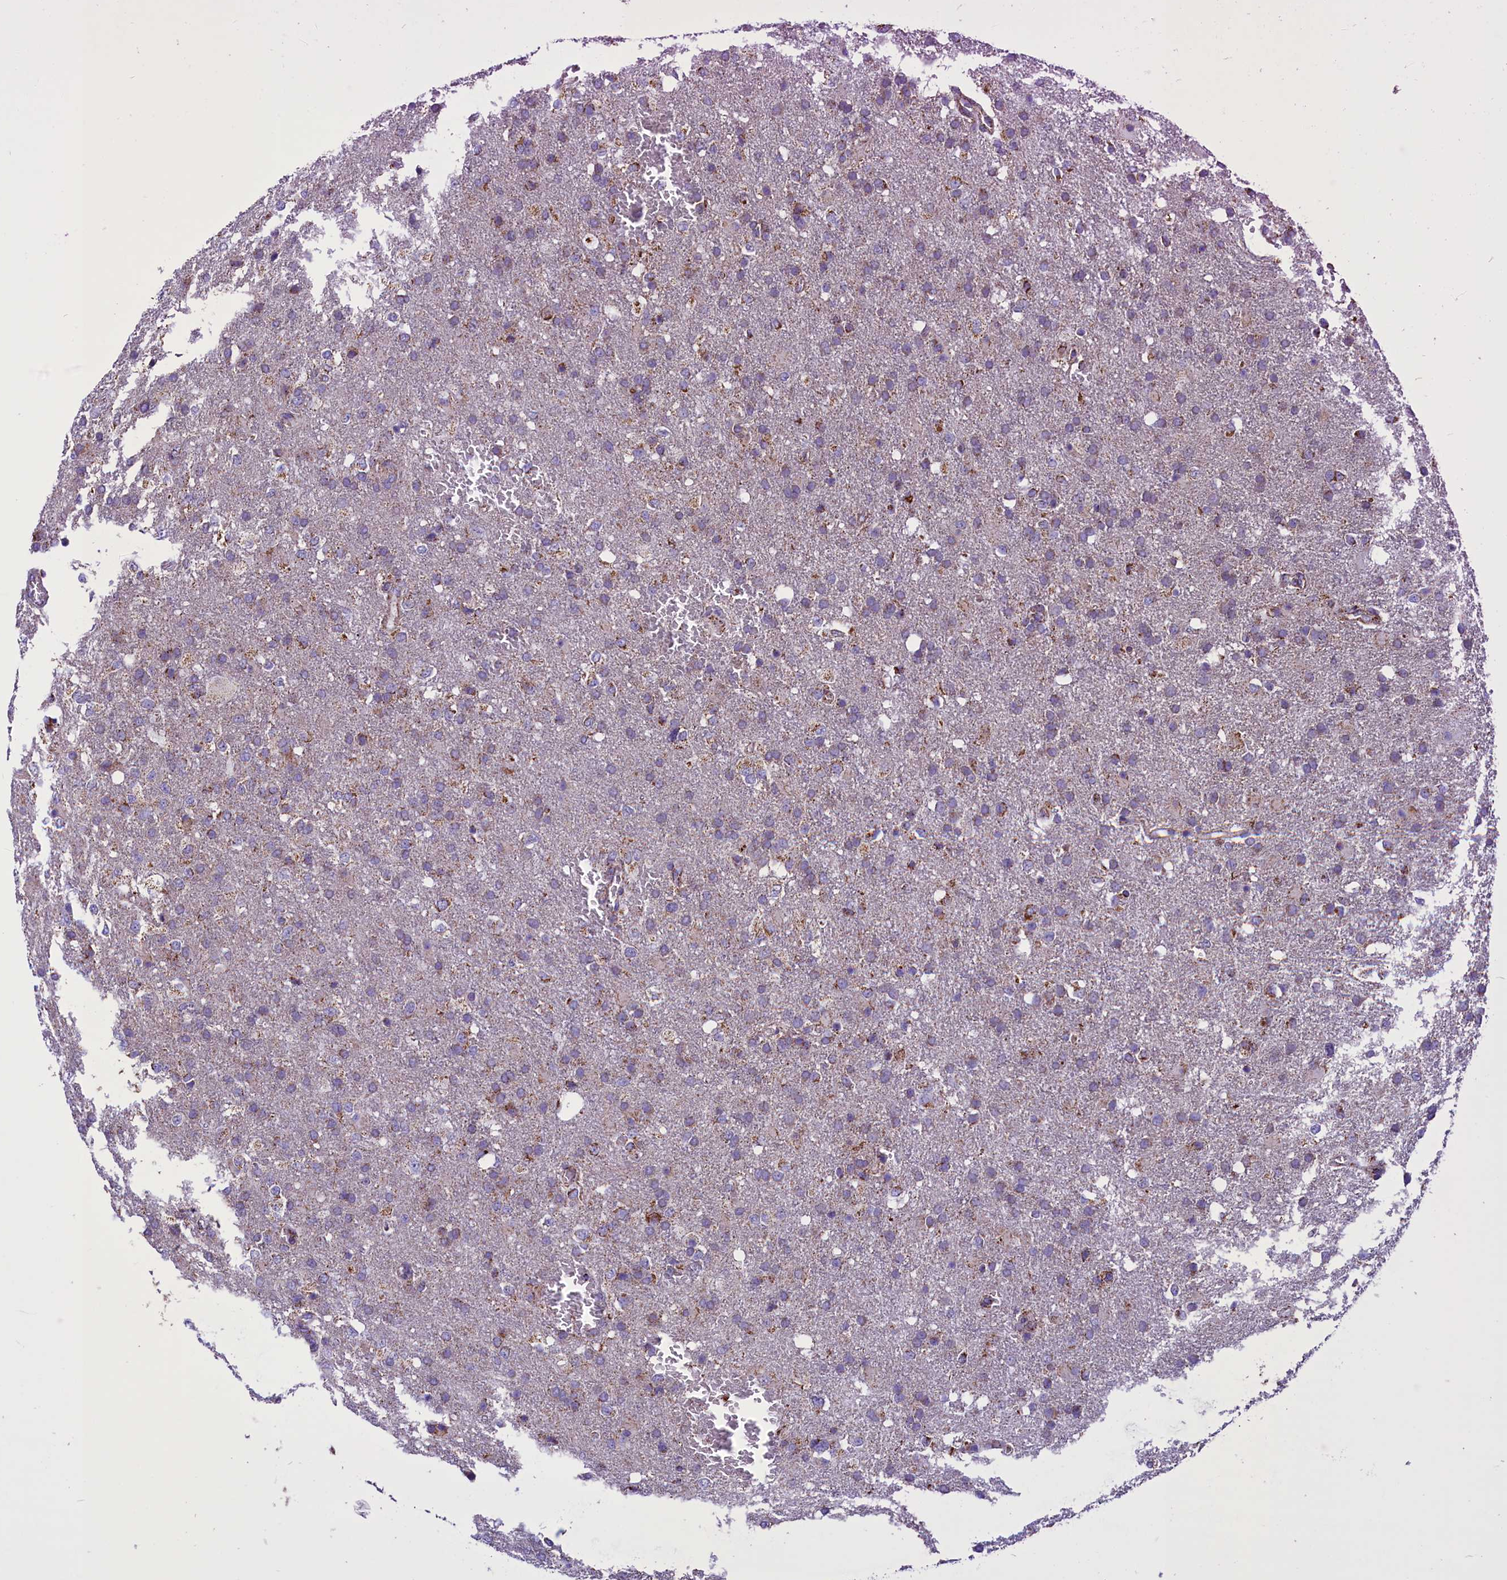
{"staining": {"intensity": "moderate", "quantity": "<25%", "location": "cytoplasmic/membranous"}, "tissue": "glioma", "cell_type": "Tumor cells", "image_type": "cancer", "snomed": [{"axis": "morphology", "description": "Glioma, malignant, High grade"}, {"axis": "topography", "description": "Brain"}], "caption": "IHC of glioma demonstrates low levels of moderate cytoplasmic/membranous positivity in about <25% of tumor cells. Nuclei are stained in blue.", "gene": "ICA1L", "patient": {"sex": "female", "age": 74}}